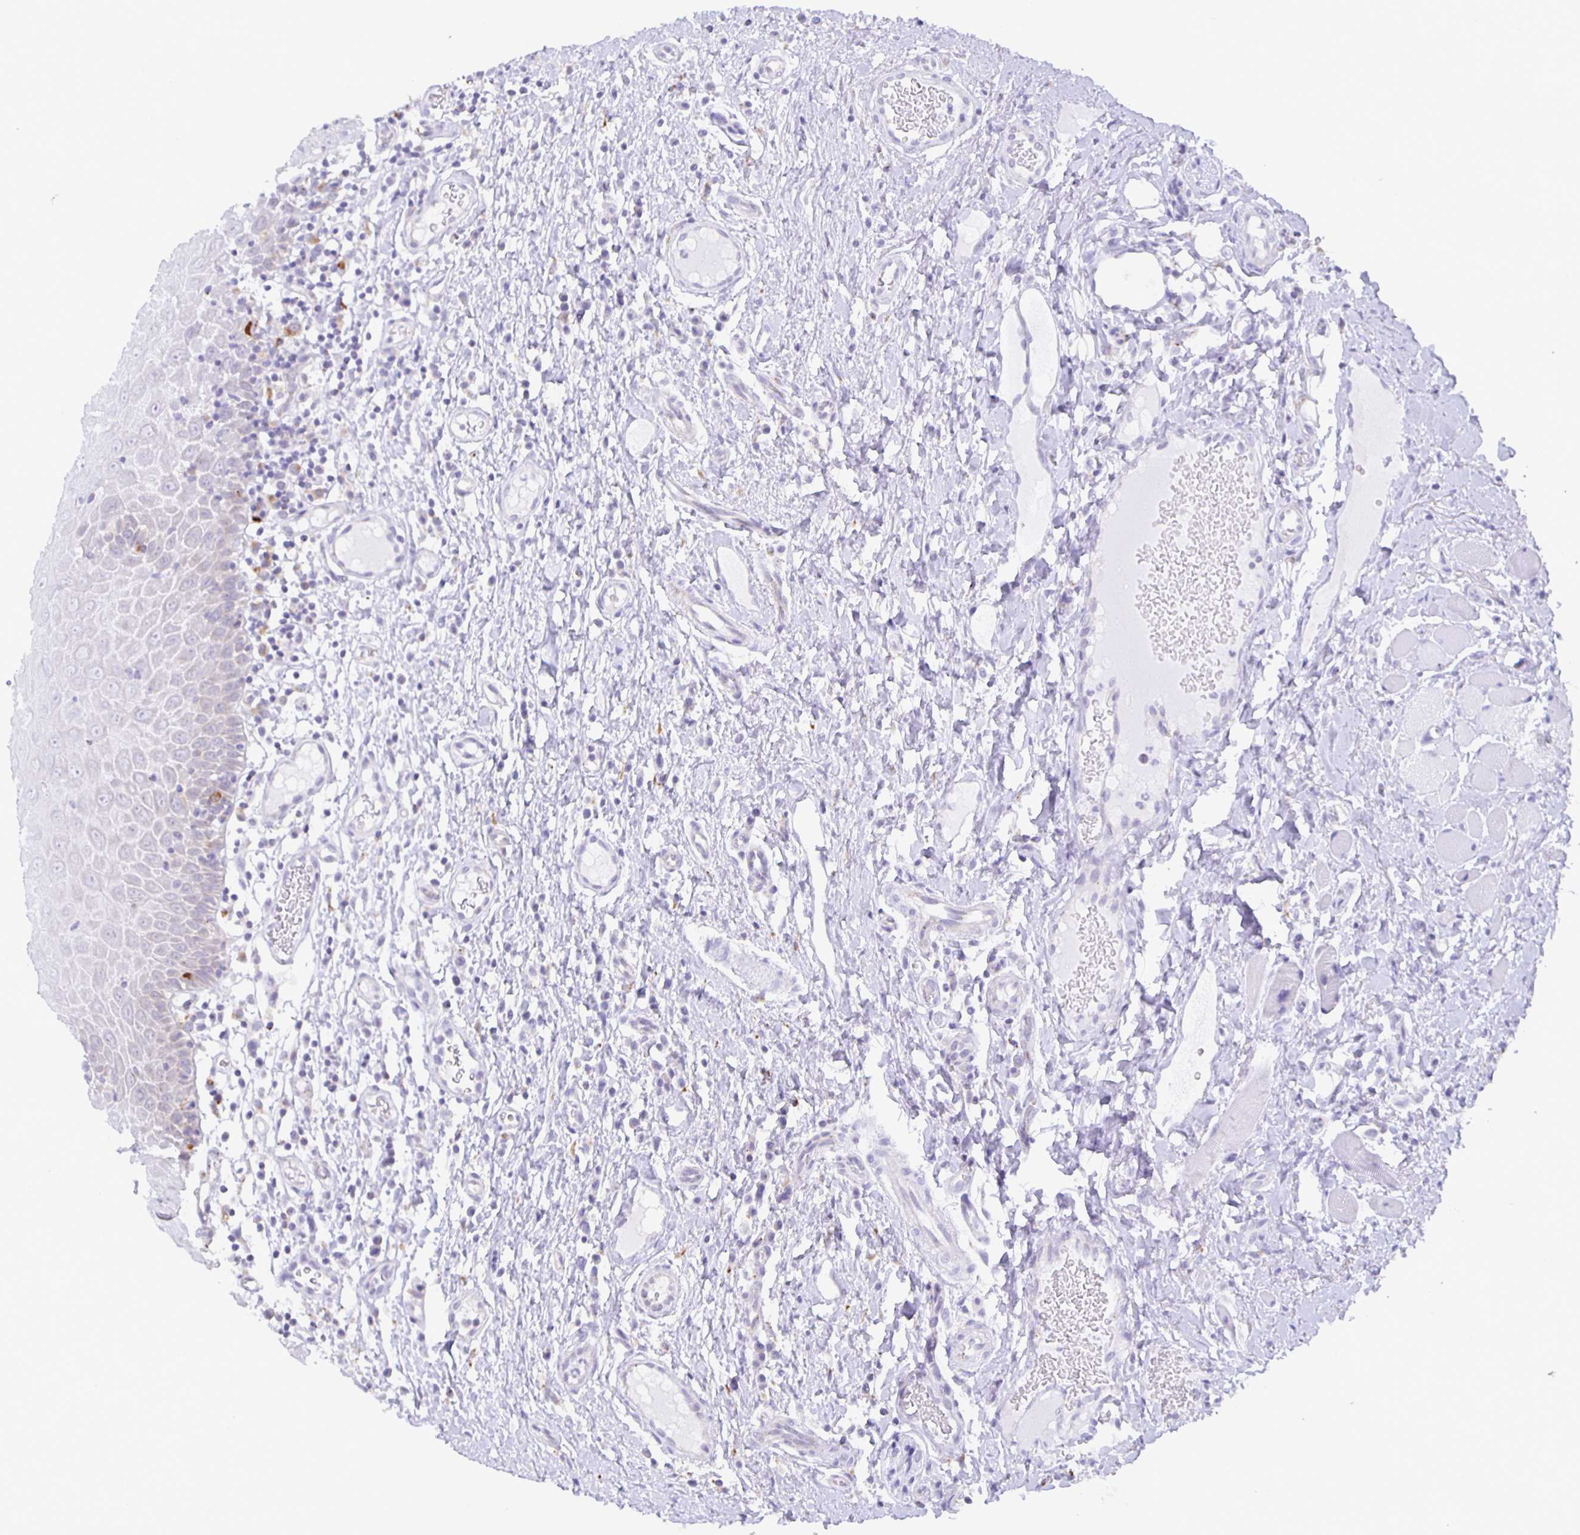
{"staining": {"intensity": "negative", "quantity": "none", "location": "none"}, "tissue": "oral mucosa", "cell_type": "Squamous epithelial cells", "image_type": "normal", "snomed": [{"axis": "morphology", "description": "Normal tissue, NOS"}, {"axis": "topography", "description": "Oral tissue"}, {"axis": "topography", "description": "Tounge, NOS"}], "caption": "DAB immunohistochemical staining of normal oral mucosa shows no significant expression in squamous epithelial cells. (DAB immunohistochemistry (IHC) with hematoxylin counter stain).", "gene": "LIPA", "patient": {"sex": "female", "age": 58}}